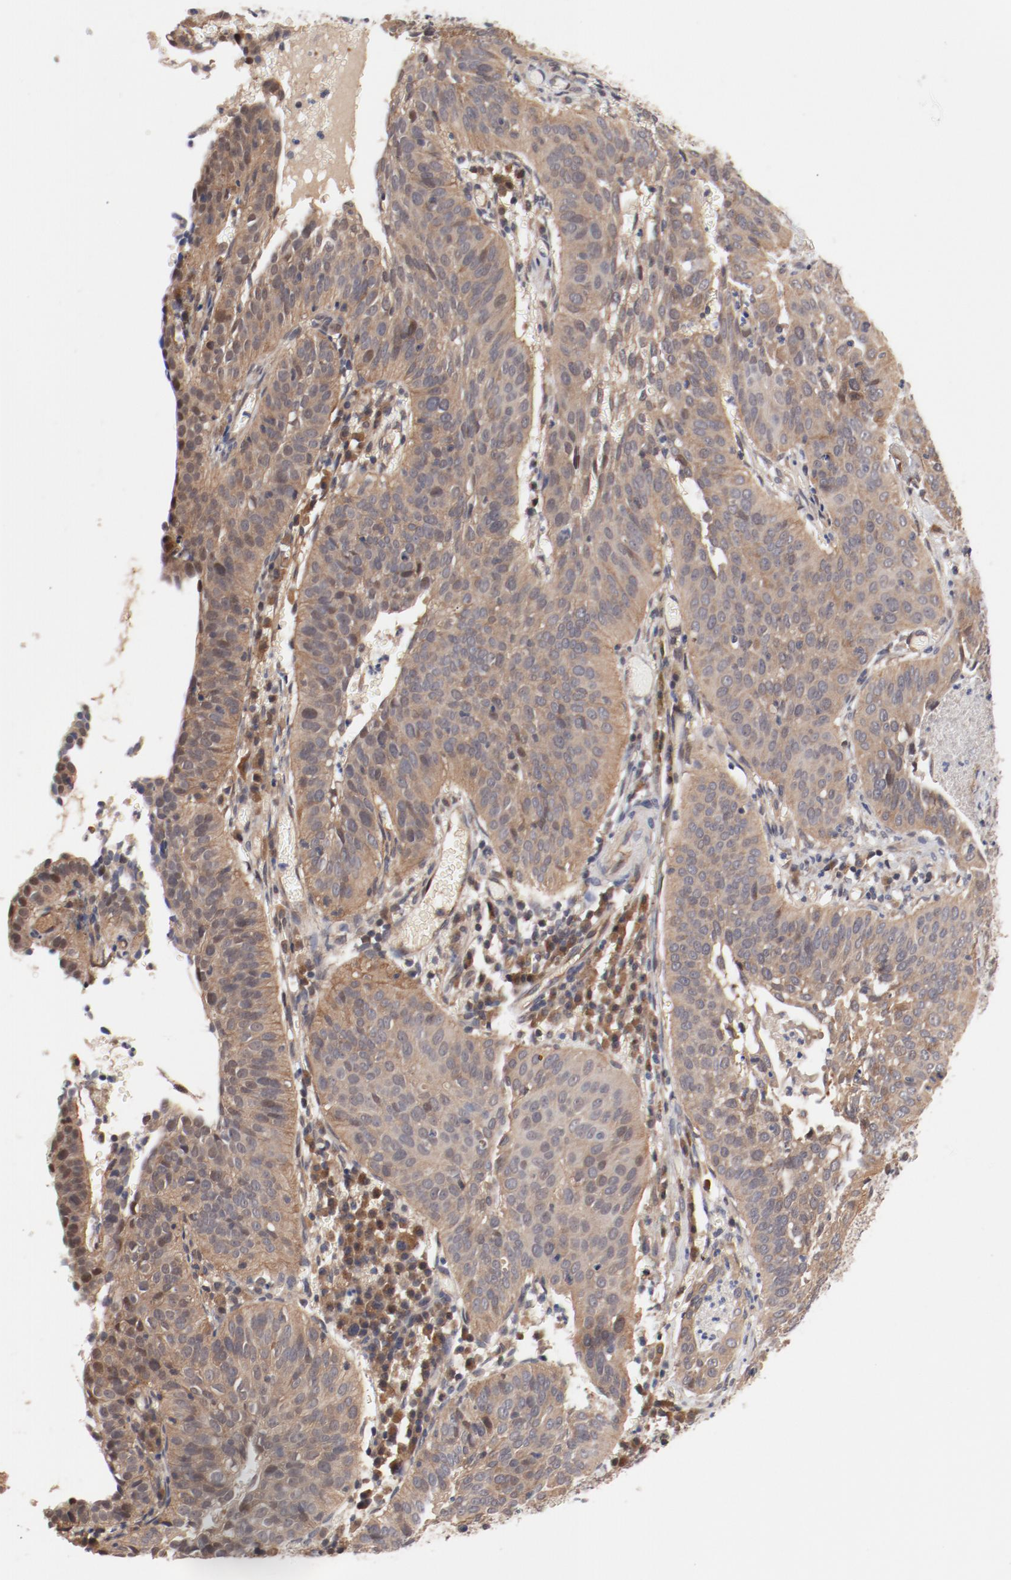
{"staining": {"intensity": "weak", "quantity": ">75%", "location": "cytoplasmic/membranous"}, "tissue": "cervical cancer", "cell_type": "Tumor cells", "image_type": "cancer", "snomed": [{"axis": "morphology", "description": "Squamous cell carcinoma, NOS"}, {"axis": "topography", "description": "Cervix"}], "caption": "Immunohistochemical staining of cervical squamous cell carcinoma reveals low levels of weak cytoplasmic/membranous protein positivity in about >75% of tumor cells. (DAB (3,3'-diaminobenzidine) IHC with brightfield microscopy, high magnification).", "gene": "PITPNM2", "patient": {"sex": "female", "age": 39}}